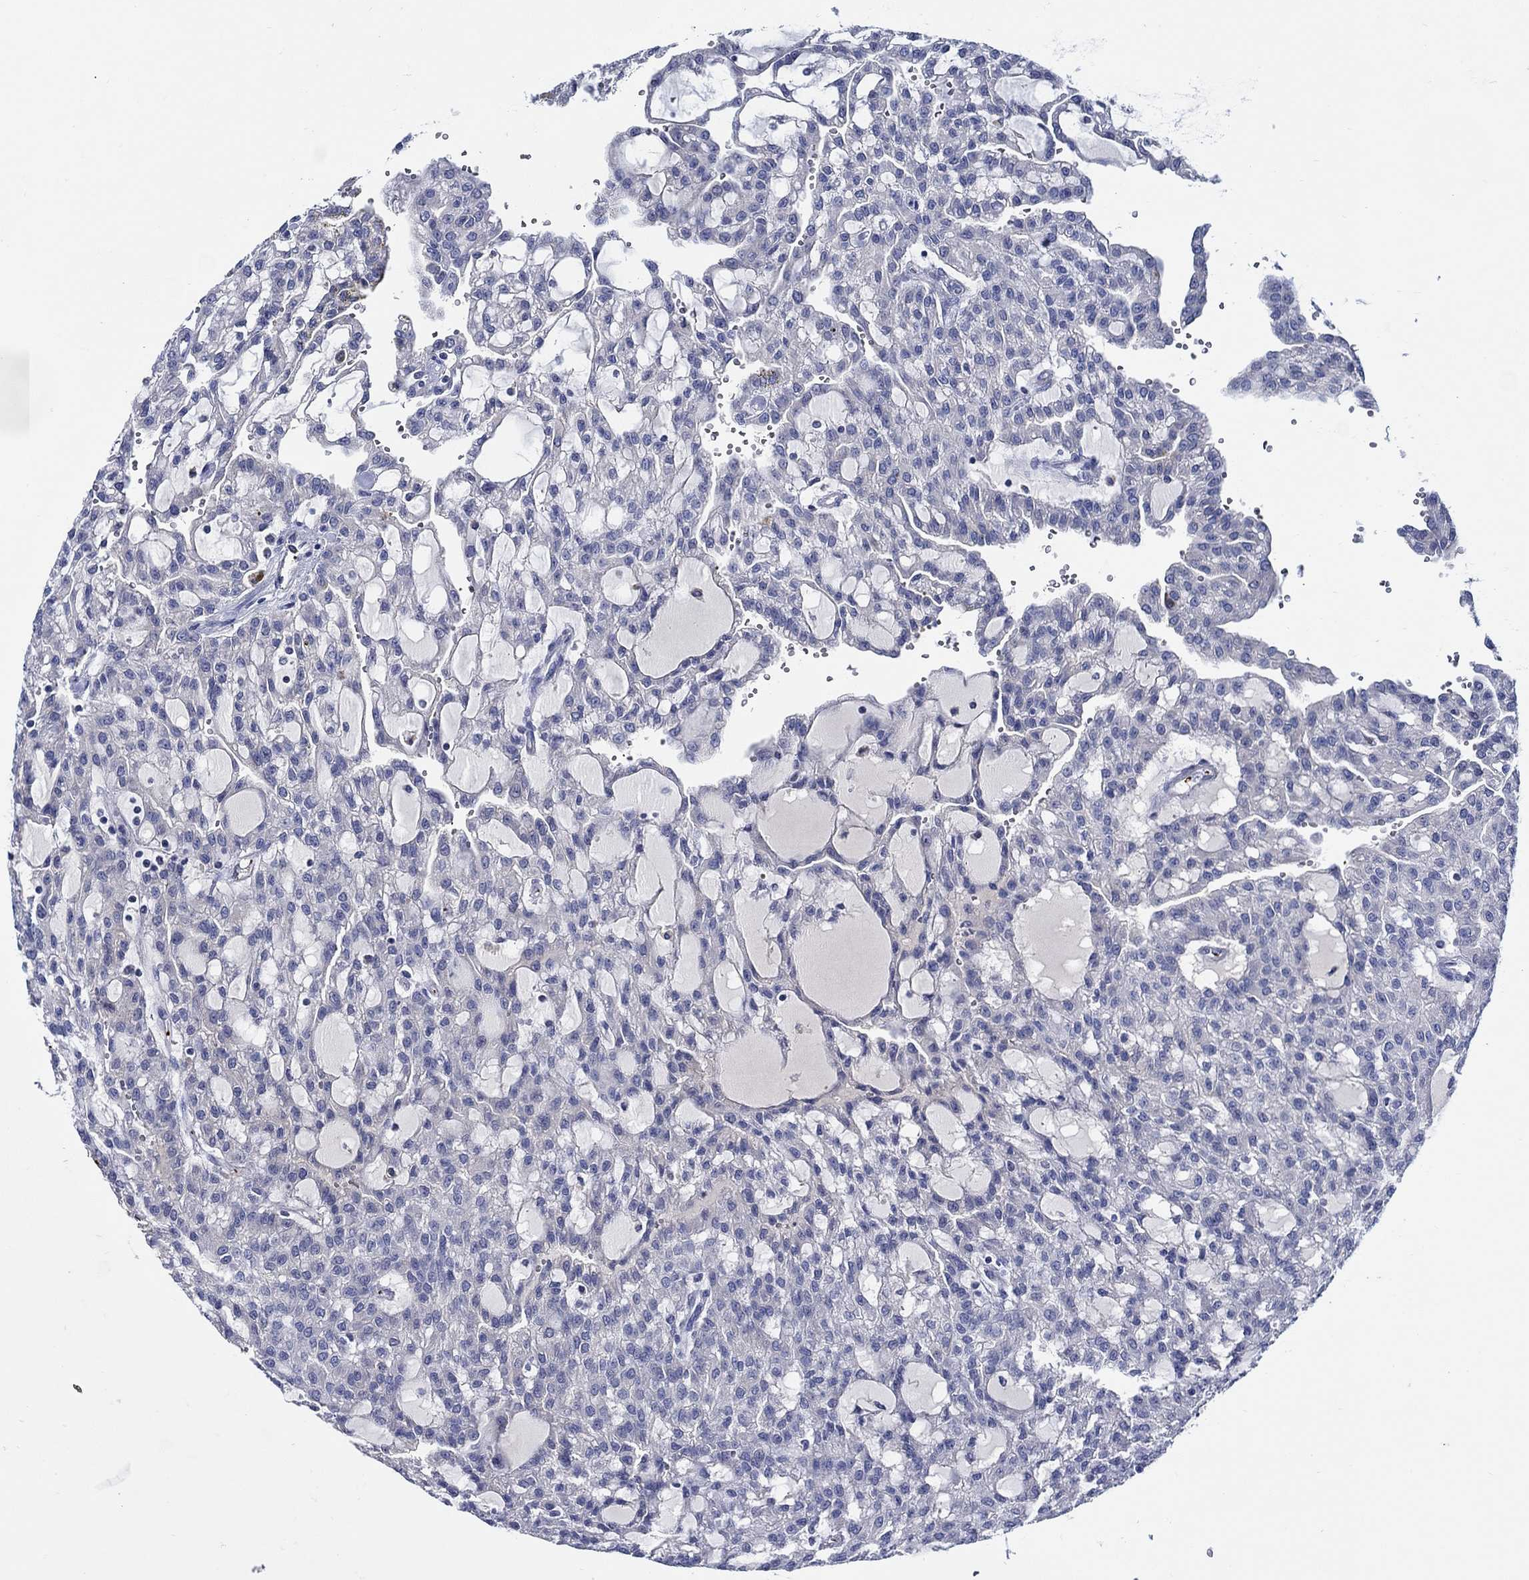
{"staining": {"intensity": "negative", "quantity": "none", "location": "none"}, "tissue": "renal cancer", "cell_type": "Tumor cells", "image_type": "cancer", "snomed": [{"axis": "morphology", "description": "Adenocarcinoma, NOS"}, {"axis": "topography", "description": "Kidney"}], "caption": "A micrograph of human adenocarcinoma (renal) is negative for staining in tumor cells.", "gene": "ALOX12", "patient": {"sex": "male", "age": 63}}